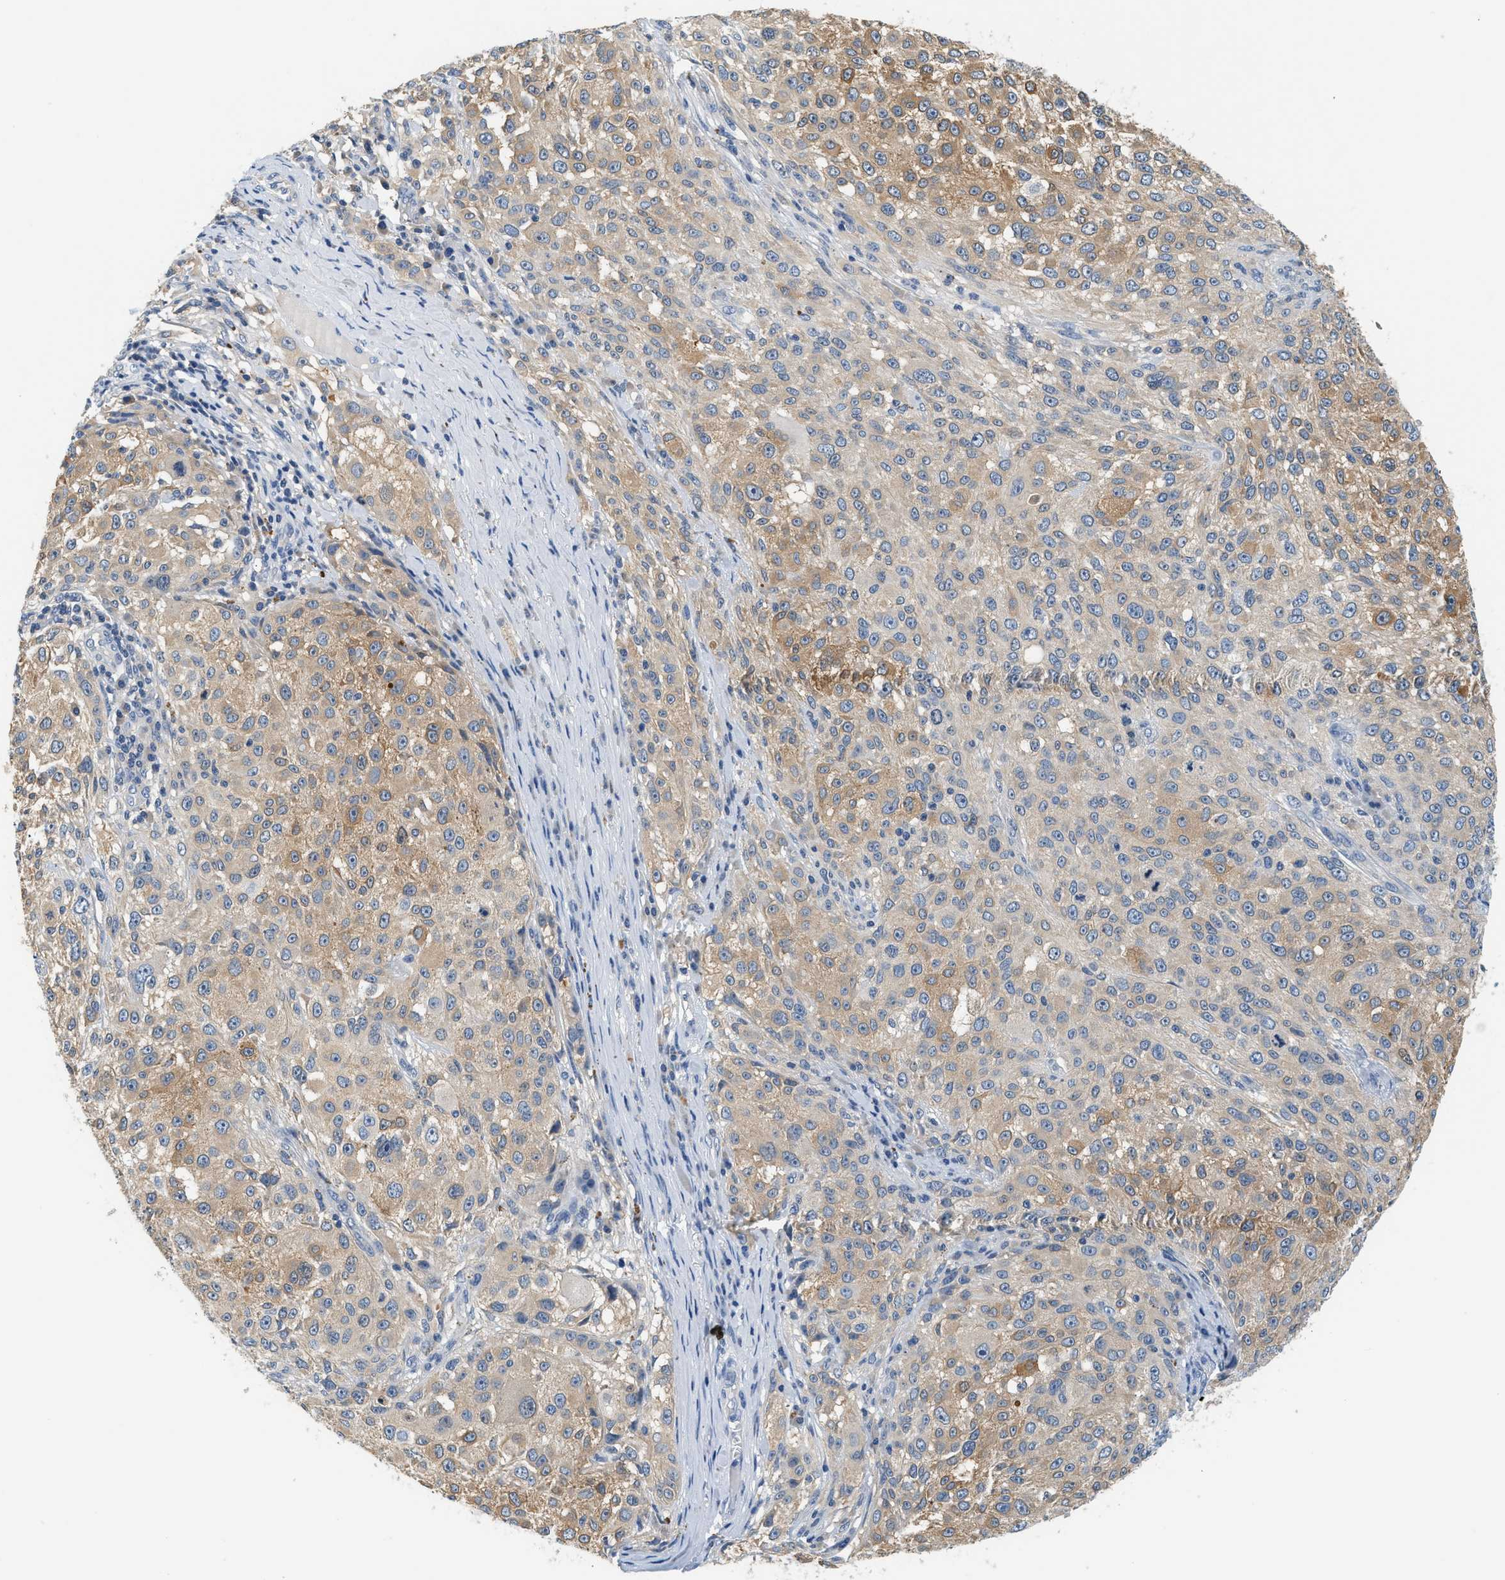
{"staining": {"intensity": "weak", "quantity": "25%-75%", "location": "cytoplasmic/membranous"}, "tissue": "melanoma", "cell_type": "Tumor cells", "image_type": "cancer", "snomed": [{"axis": "morphology", "description": "Necrosis, NOS"}, {"axis": "morphology", "description": "Malignant melanoma, NOS"}, {"axis": "topography", "description": "Skin"}], "caption": "Malignant melanoma stained for a protein shows weak cytoplasmic/membranous positivity in tumor cells. (Stains: DAB (3,3'-diaminobenzidine) in brown, nuclei in blue, Microscopy: brightfield microscopy at high magnification).", "gene": "SLC35E1", "patient": {"sex": "female", "age": 87}}